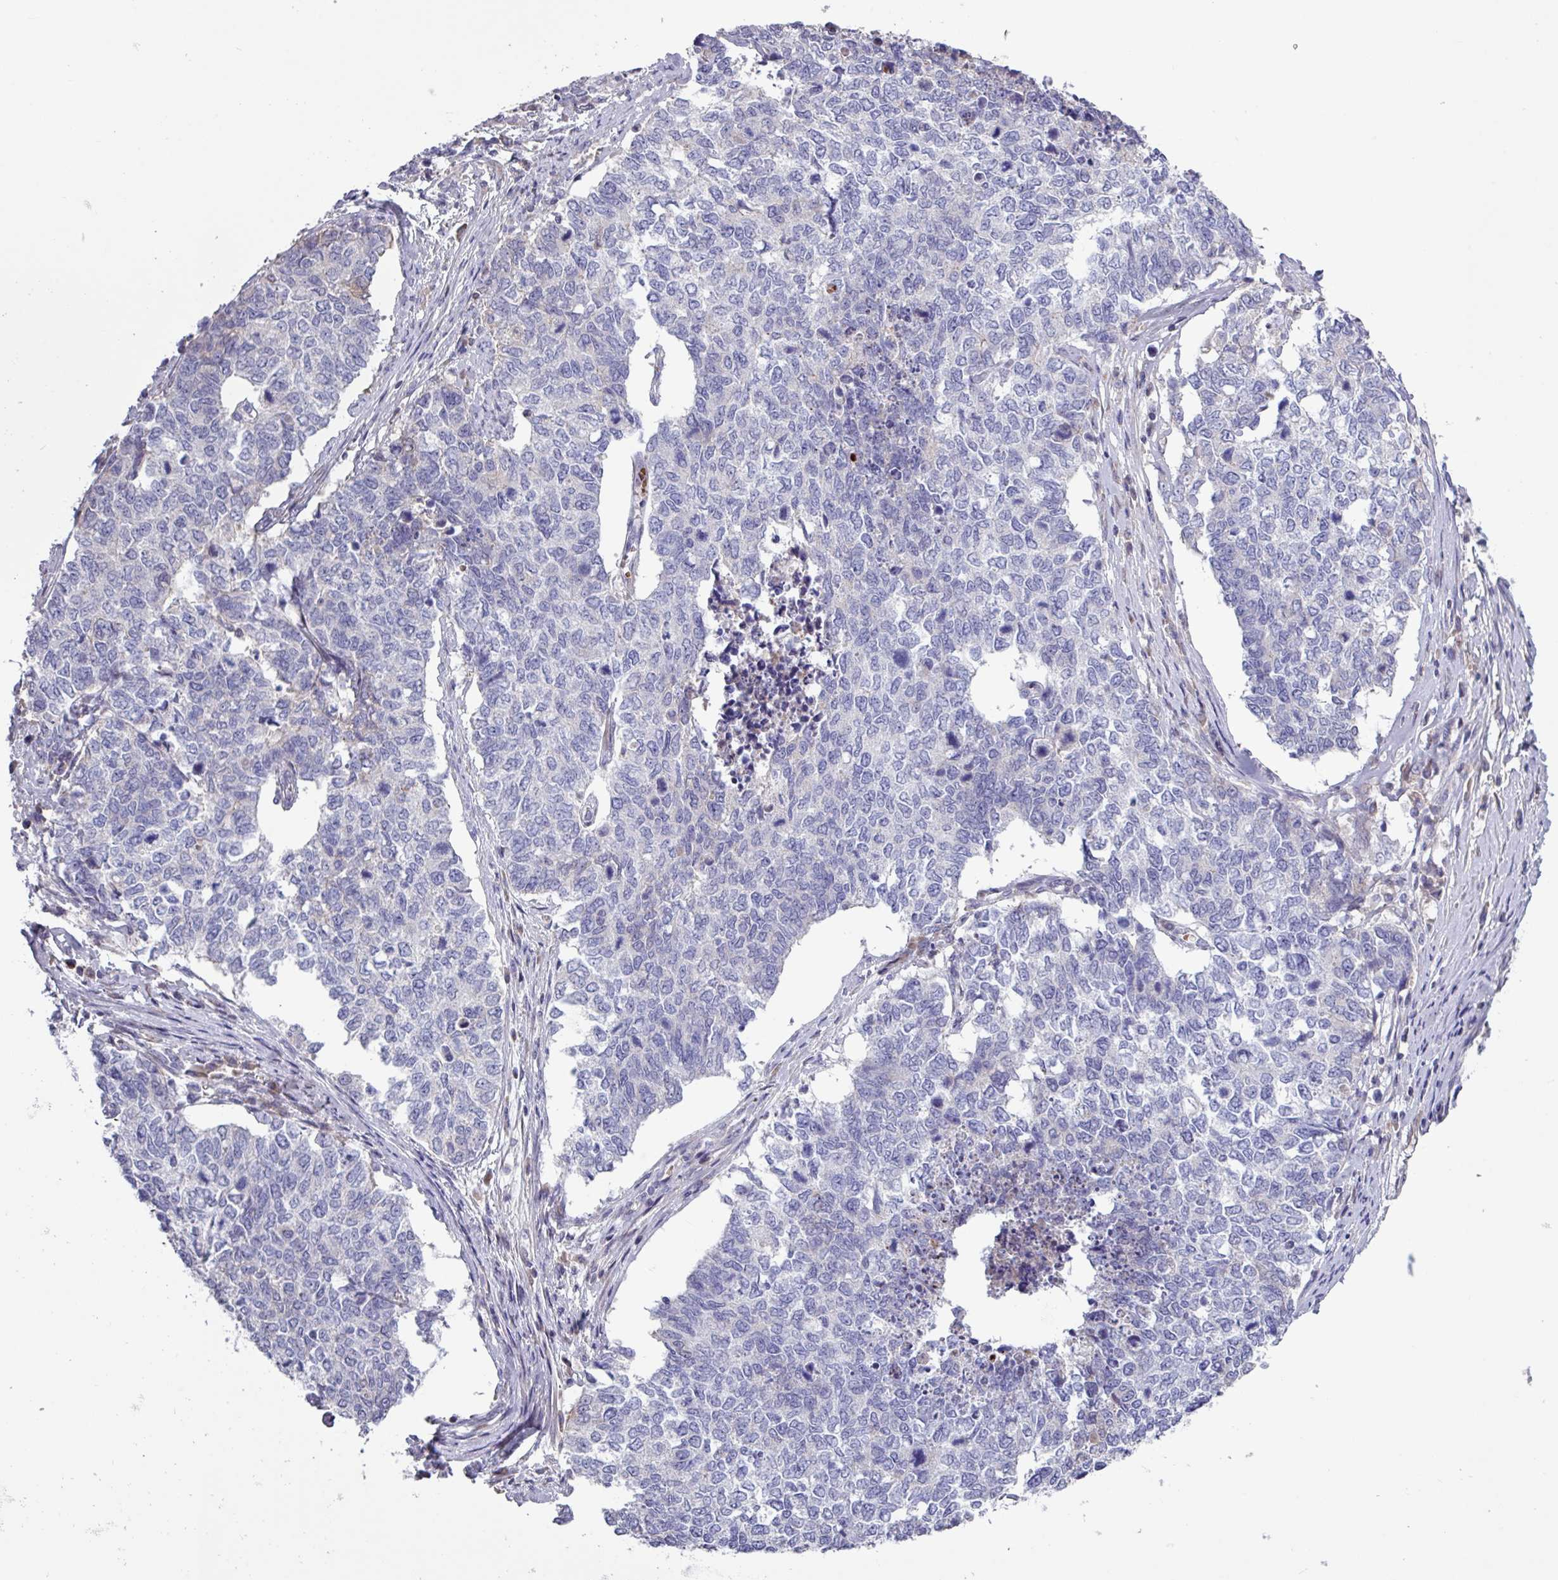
{"staining": {"intensity": "negative", "quantity": "none", "location": "none"}, "tissue": "cervical cancer", "cell_type": "Tumor cells", "image_type": "cancer", "snomed": [{"axis": "morphology", "description": "Squamous cell carcinoma, NOS"}, {"axis": "topography", "description": "Cervix"}], "caption": "IHC of squamous cell carcinoma (cervical) displays no positivity in tumor cells.", "gene": "TNFSF12", "patient": {"sex": "female", "age": 63}}